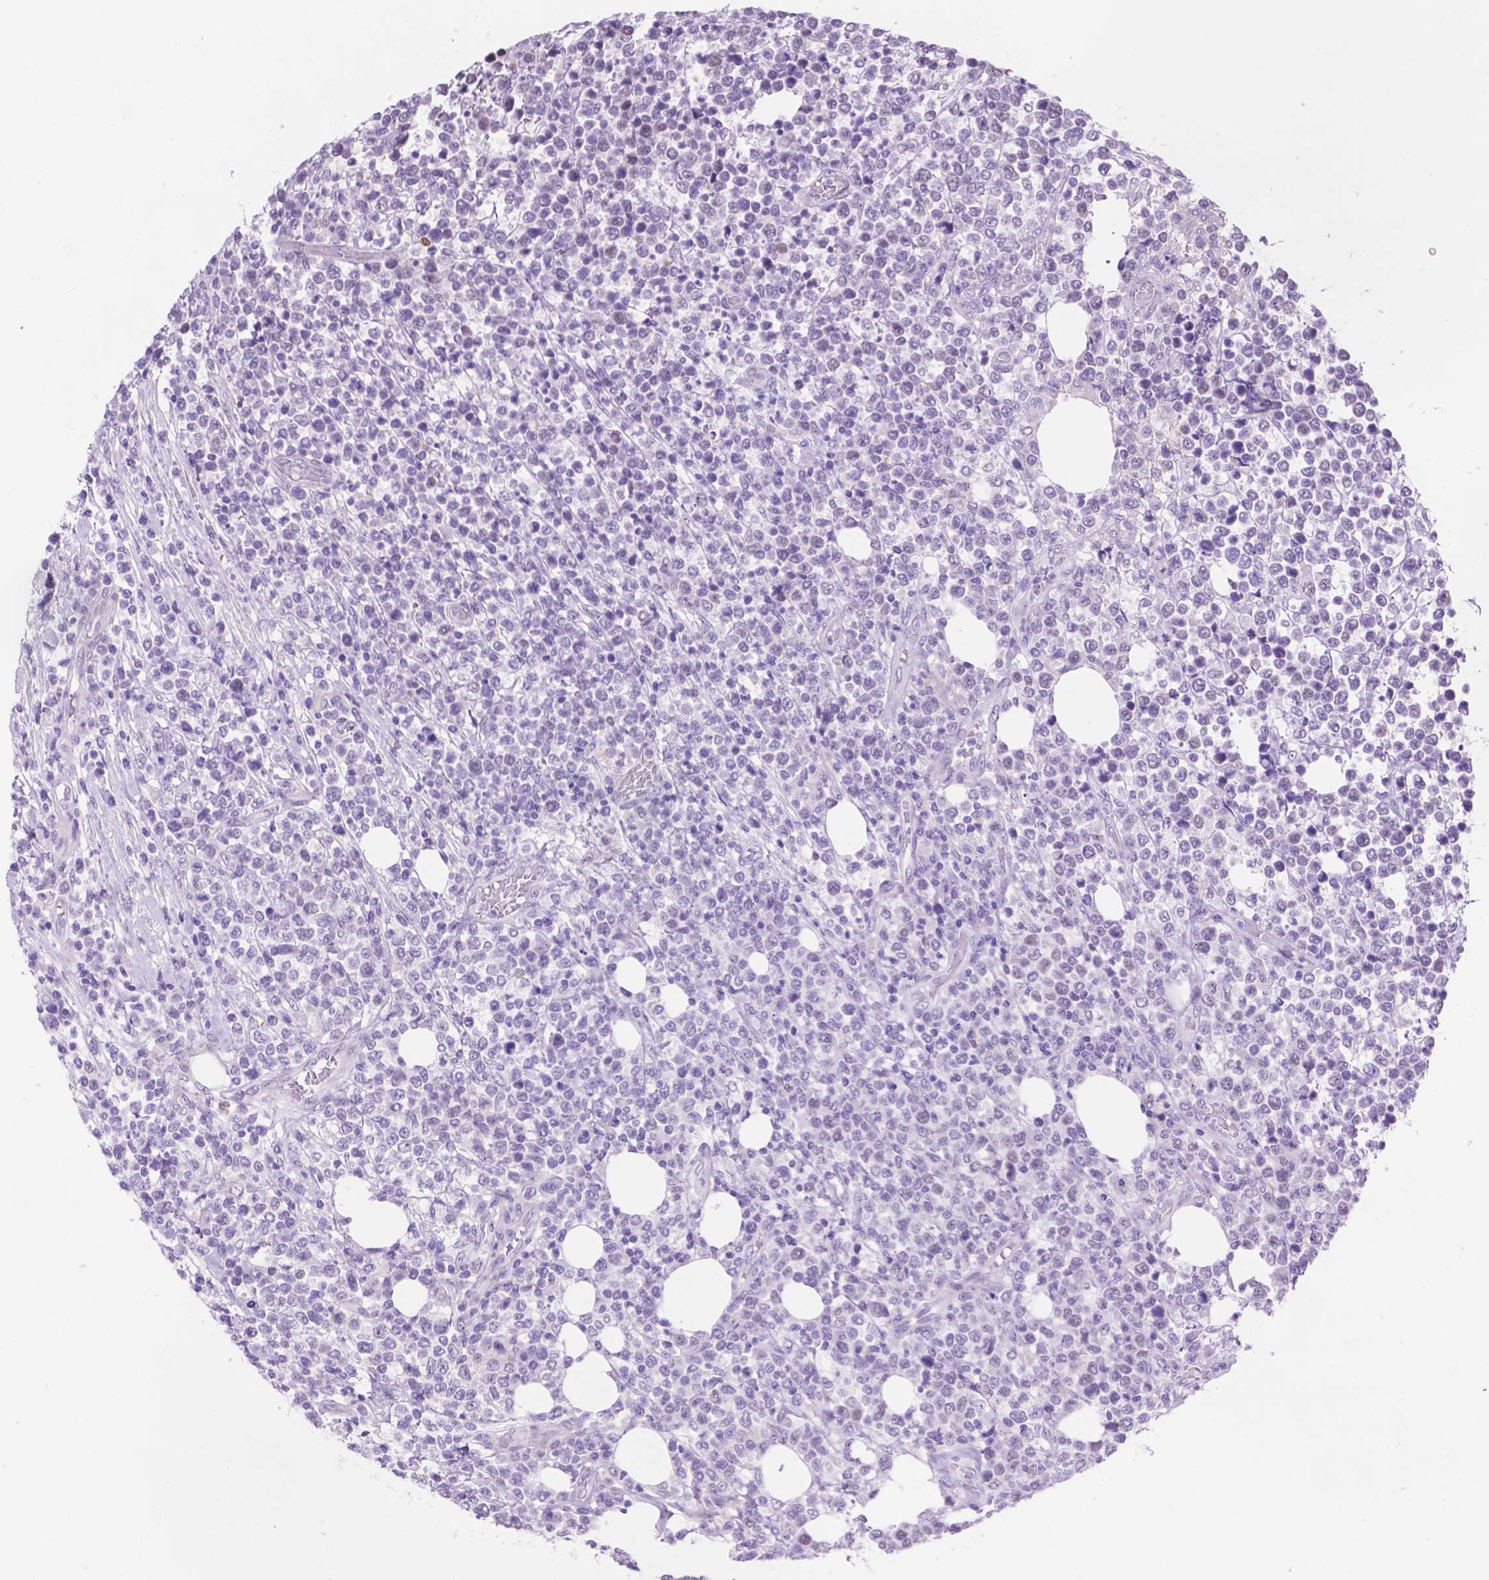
{"staining": {"intensity": "negative", "quantity": "none", "location": "none"}, "tissue": "lymphoma", "cell_type": "Tumor cells", "image_type": "cancer", "snomed": [{"axis": "morphology", "description": "Malignant lymphoma, non-Hodgkin's type, High grade"}, {"axis": "topography", "description": "Soft tissue"}], "caption": "DAB immunohistochemical staining of human lymphoma displays no significant positivity in tumor cells.", "gene": "ACY3", "patient": {"sex": "female", "age": 56}}